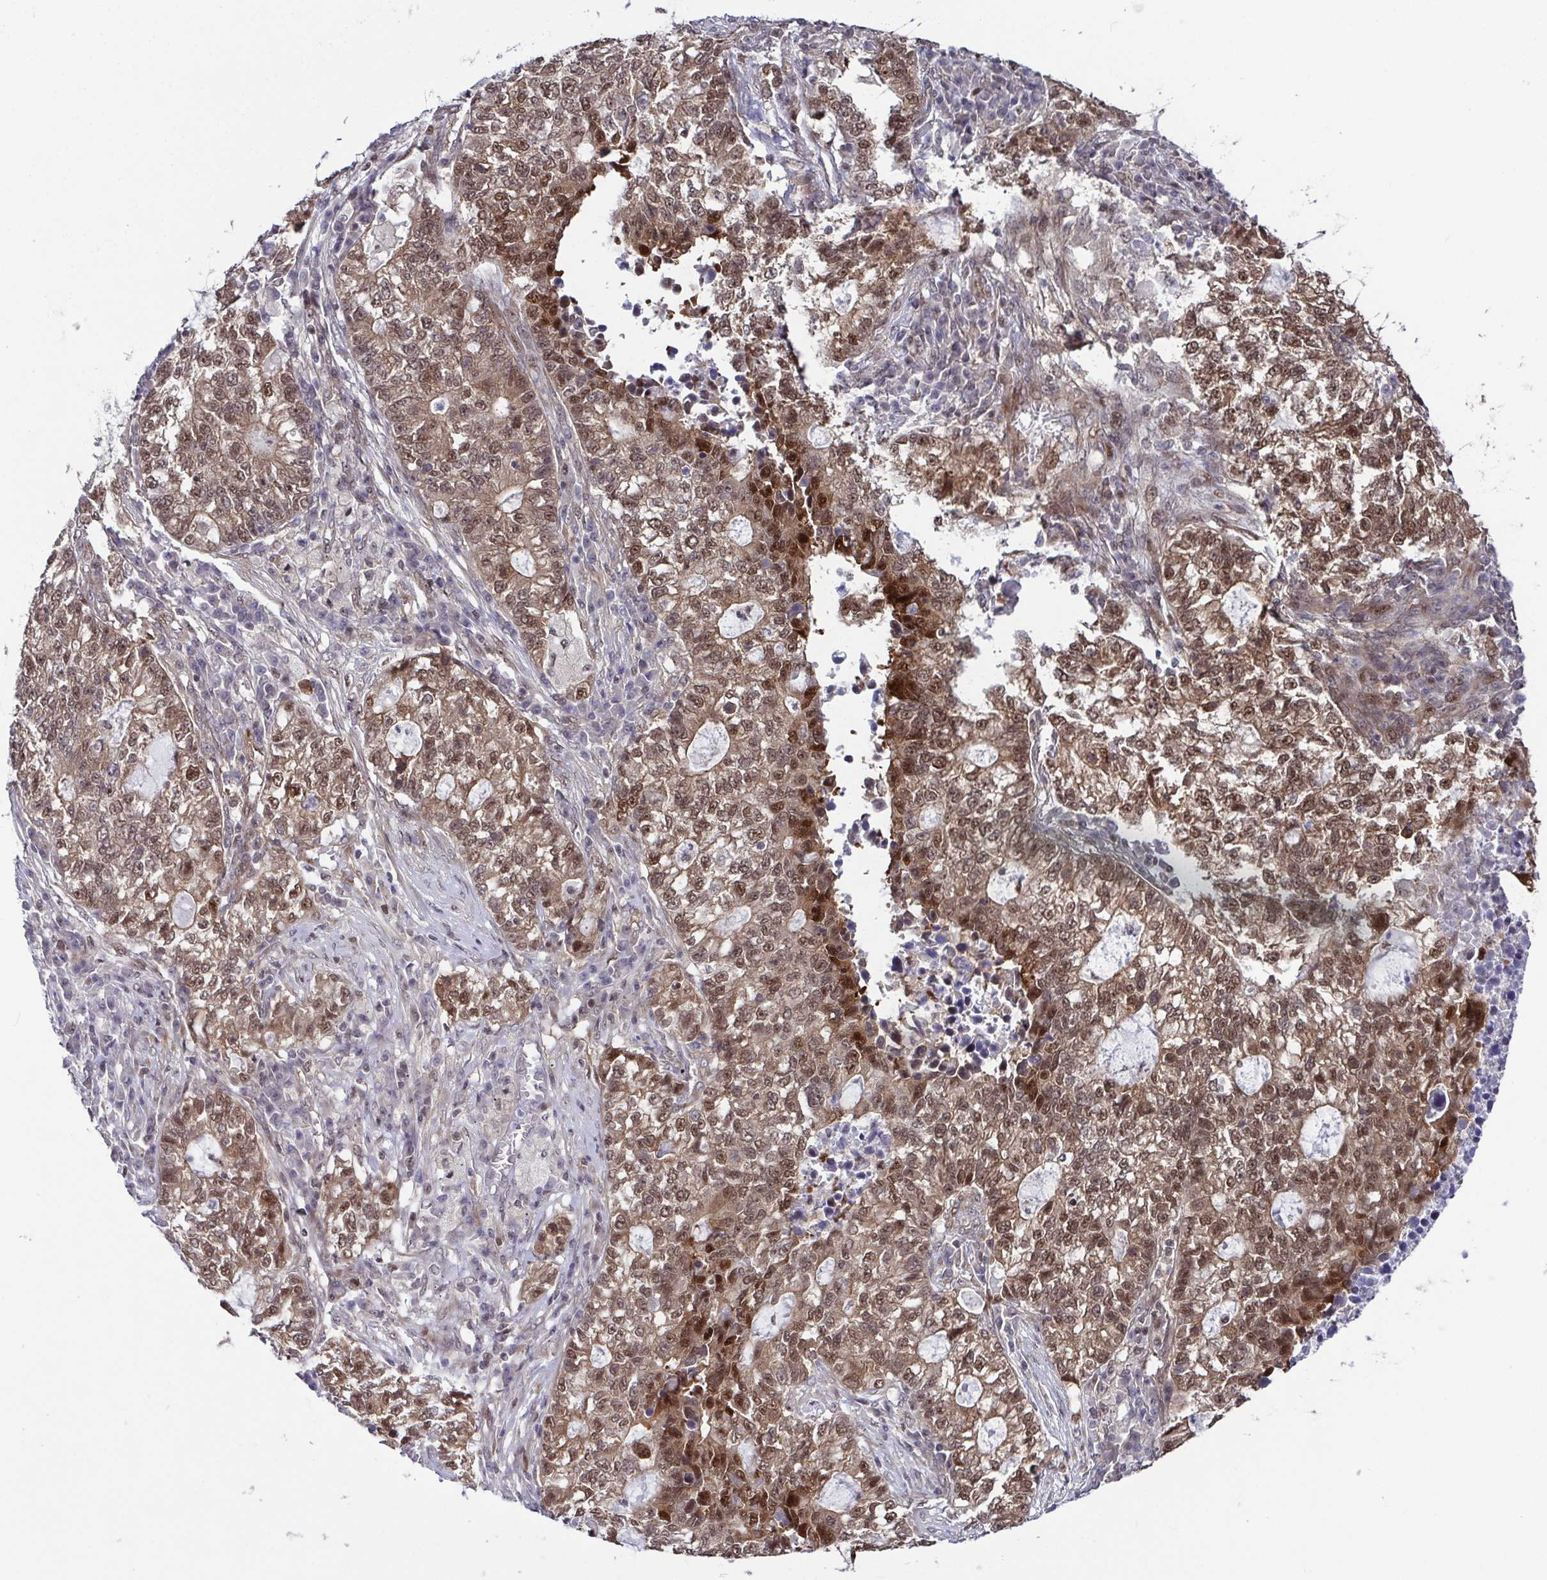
{"staining": {"intensity": "moderate", "quantity": ">75%", "location": "nuclear"}, "tissue": "lung cancer", "cell_type": "Tumor cells", "image_type": "cancer", "snomed": [{"axis": "morphology", "description": "Adenocarcinoma, NOS"}, {"axis": "topography", "description": "Lung"}], "caption": "Immunohistochemical staining of human lung adenocarcinoma displays moderate nuclear protein staining in about >75% of tumor cells.", "gene": "DNAJB1", "patient": {"sex": "male", "age": 57}}